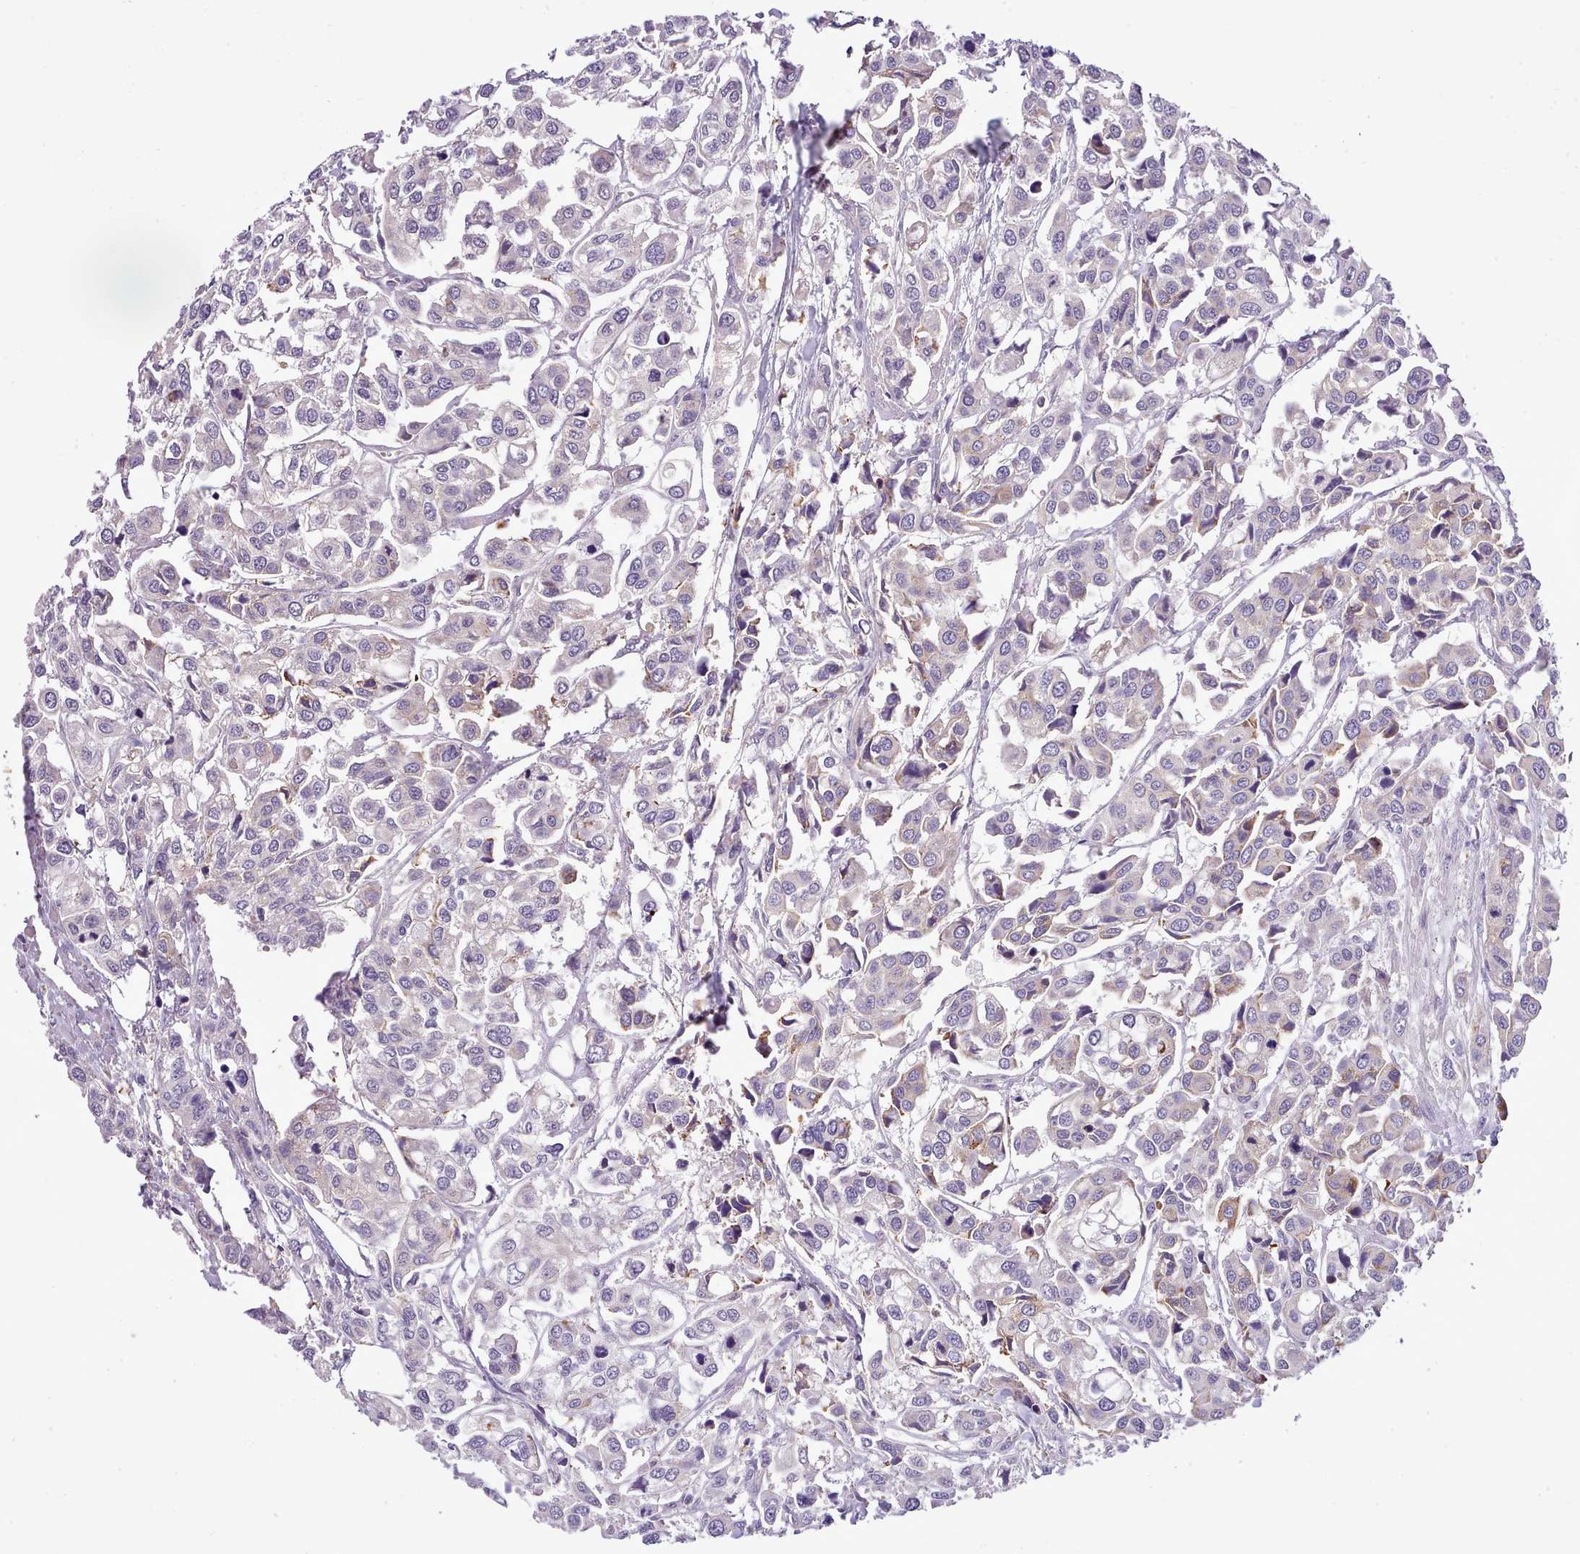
{"staining": {"intensity": "negative", "quantity": "none", "location": "none"}, "tissue": "urothelial cancer", "cell_type": "Tumor cells", "image_type": "cancer", "snomed": [{"axis": "morphology", "description": "Urothelial carcinoma, High grade"}, {"axis": "topography", "description": "Urinary bladder"}], "caption": "Tumor cells show no significant staining in urothelial cancer.", "gene": "FAM83E", "patient": {"sex": "male", "age": 67}}